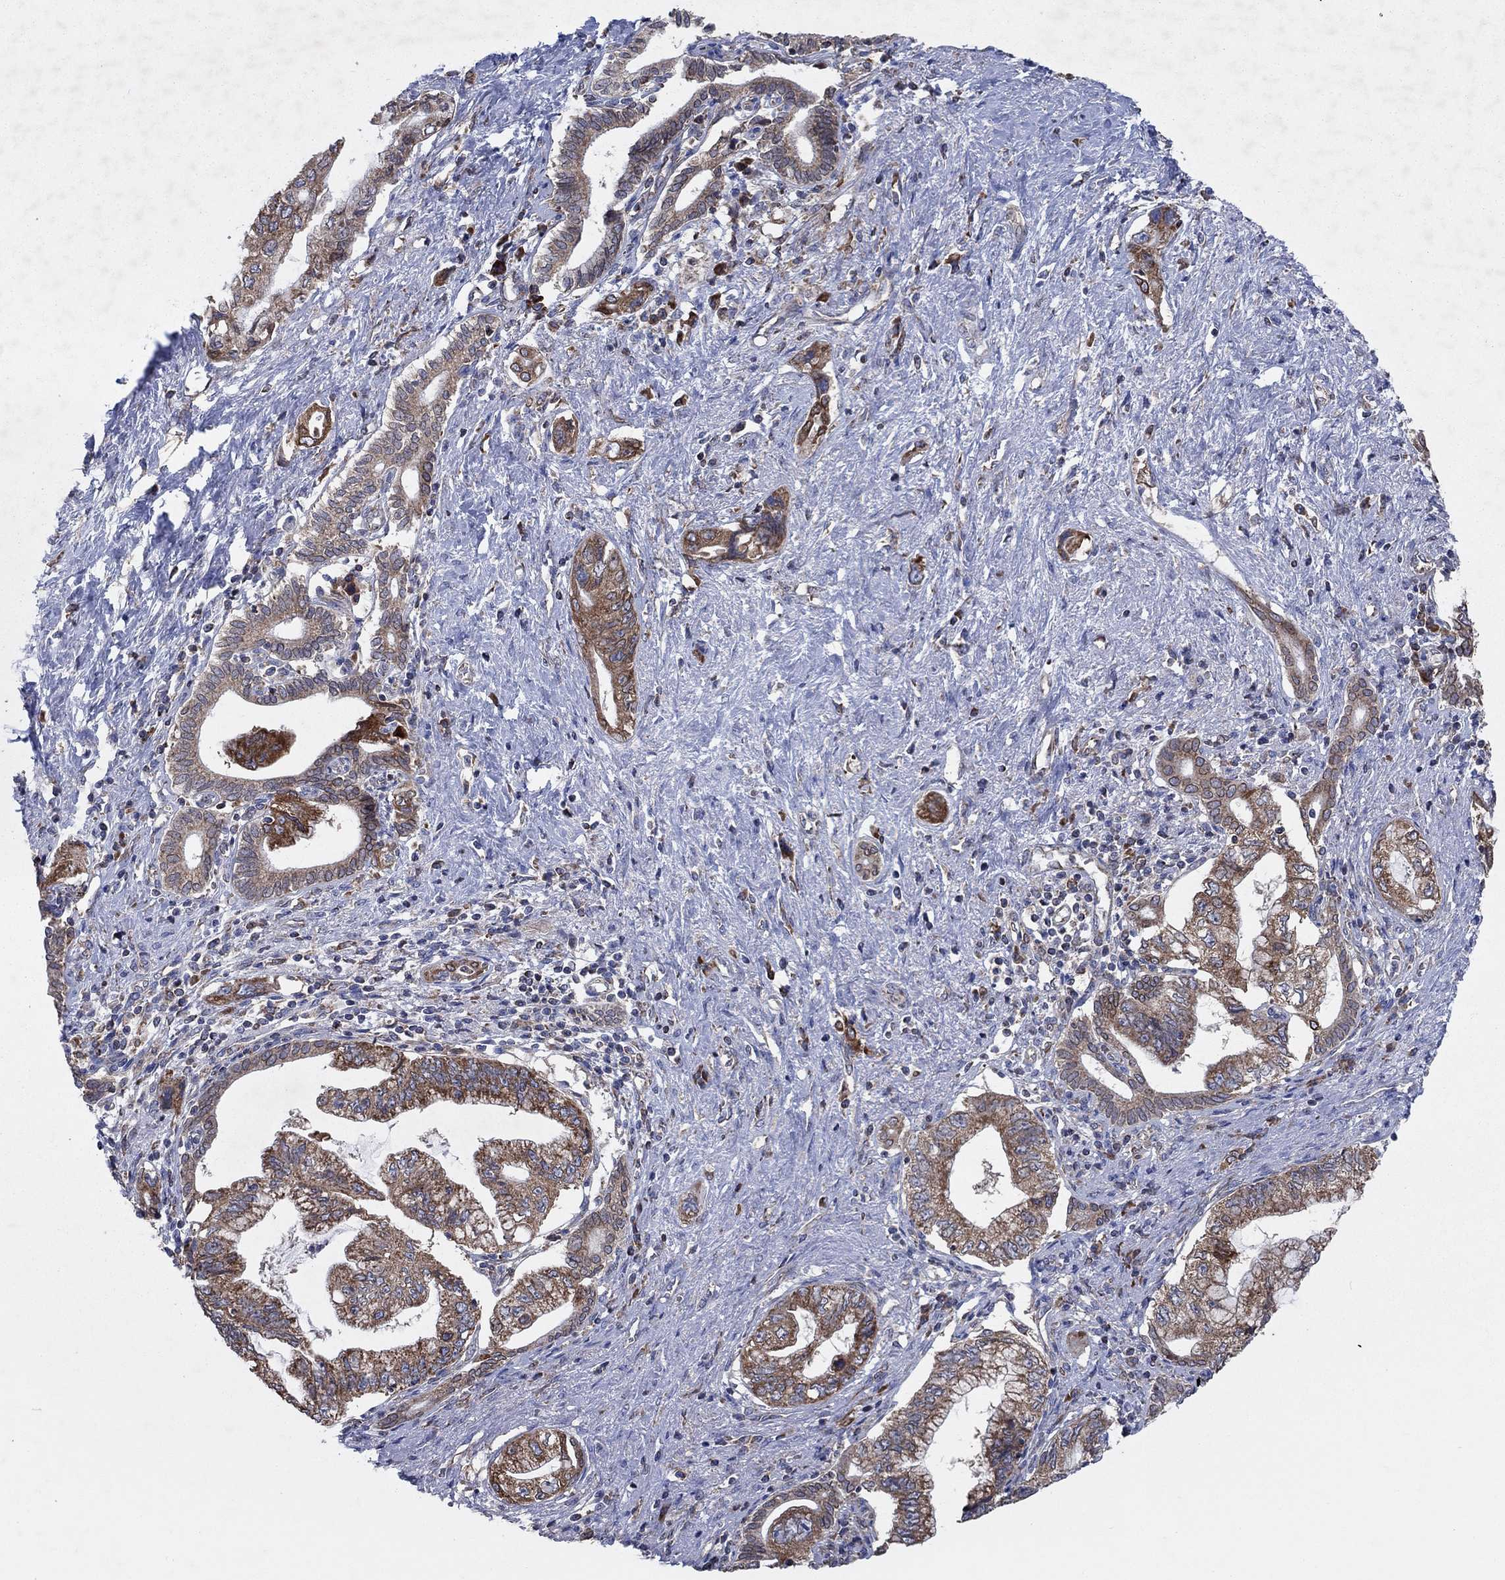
{"staining": {"intensity": "moderate", "quantity": "25%-75%", "location": "cytoplasmic/membranous"}, "tissue": "pancreatic cancer", "cell_type": "Tumor cells", "image_type": "cancer", "snomed": [{"axis": "morphology", "description": "Adenocarcinoma, NOS"}, {"axis": "topography", "description": "Pancreas"}], "caption": "This photomicrograph demonstrates immunohistochemistry (IHC) staining of adenocarcinoma (pancreatic), with medium moderate cytoplasmic/membranous expression in approximately 25%-75% of tumor cells.", "gene": "NCEH1", "patient": {"sex": "female", "age": 73}}